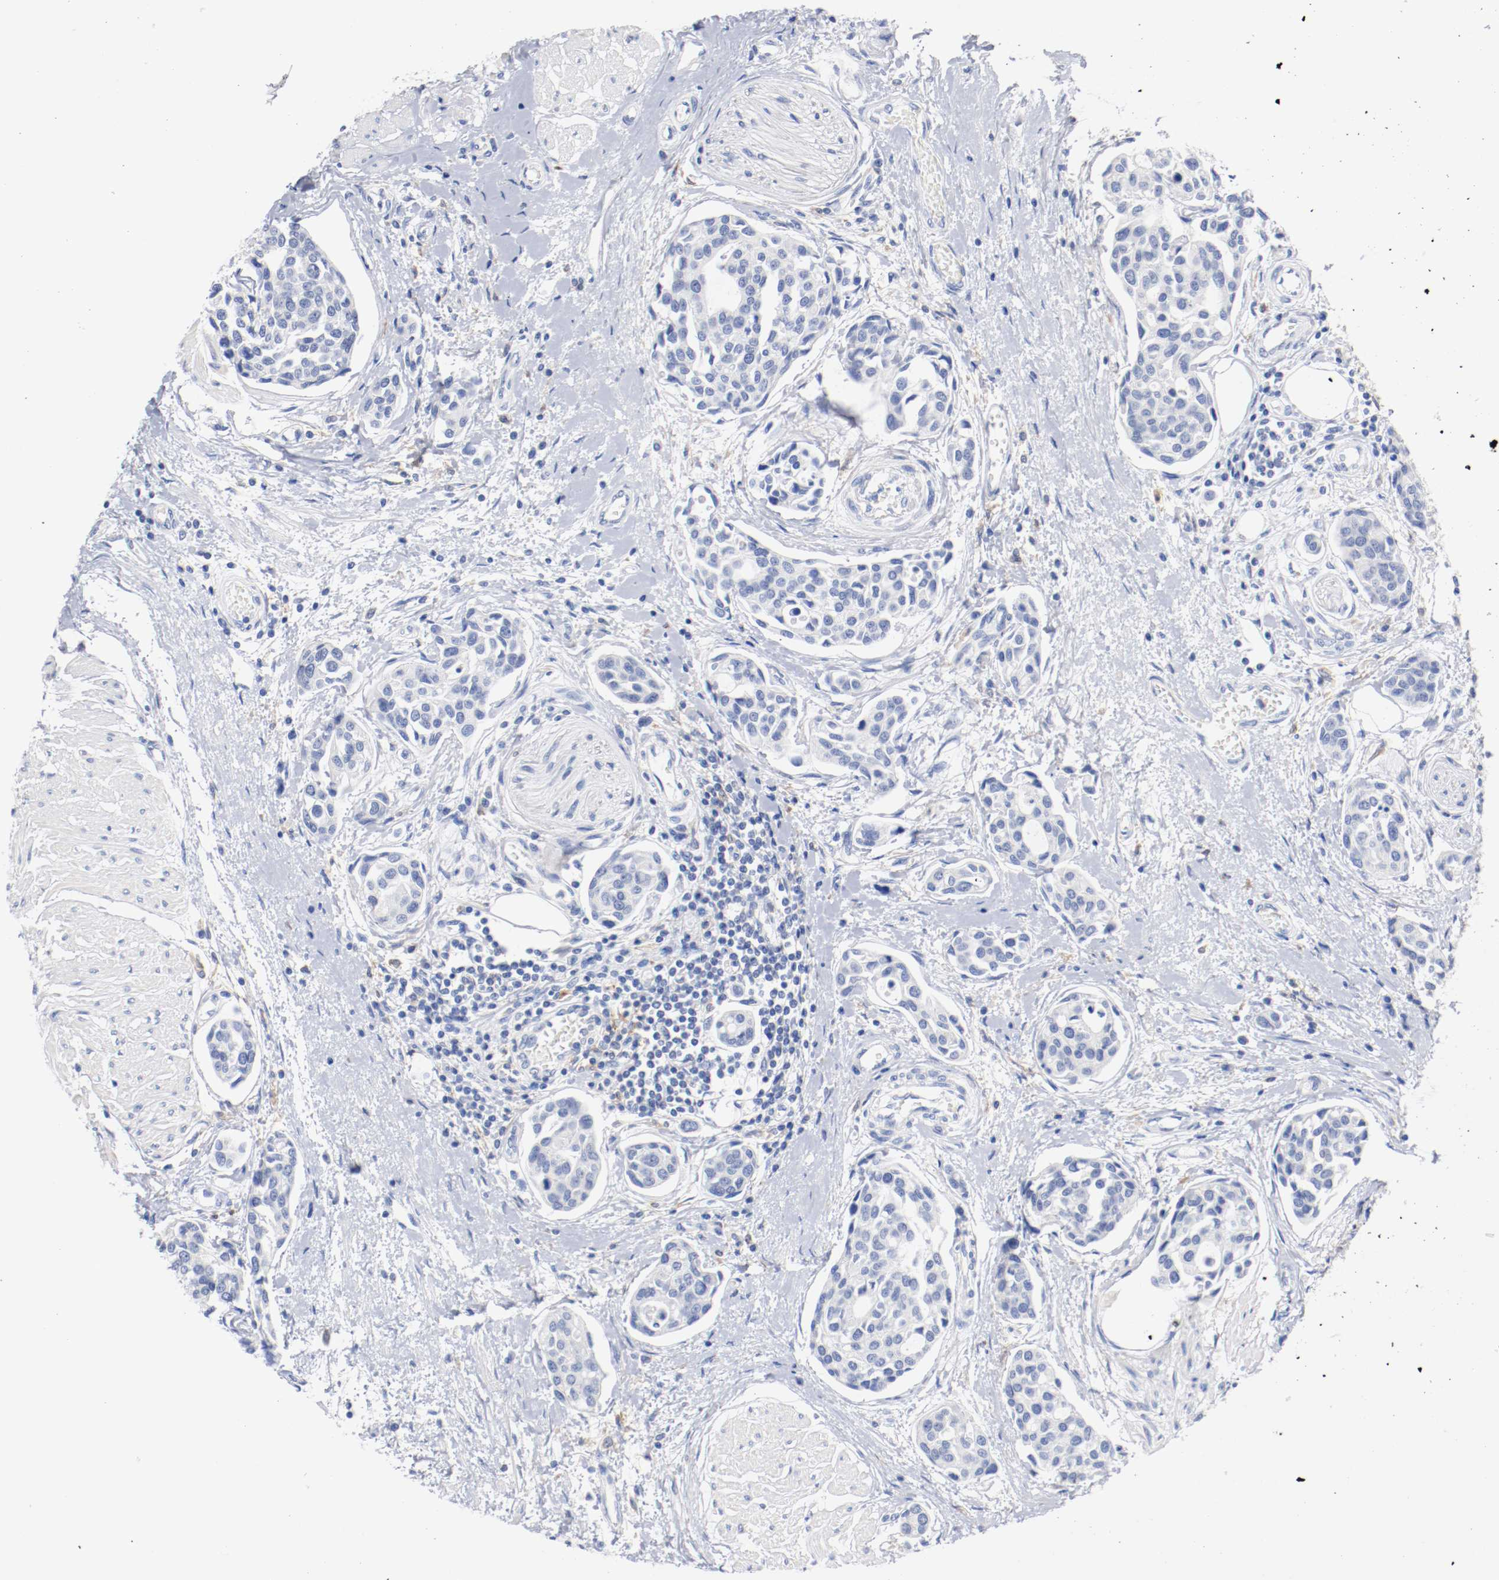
{"staining": {"intensity": "negative", "quantity": "none", "location": "none"}, "tissue": "urothelial cancer", "cell_type": "Tumor cells", "image_type": "cancer", "snomed": [{"axis": "morphology", "description": "Urothelial carcinoma, High grade"}, {"axis": "topography", "description": "Urinary bladder"}], "caption": "Protein analysis of urothelial carcinoma (high-grade) demonstrates no significant expression in tumor cells.", "gene": "FGFBP1", "patient": {"sex": "male", "age": 78}}